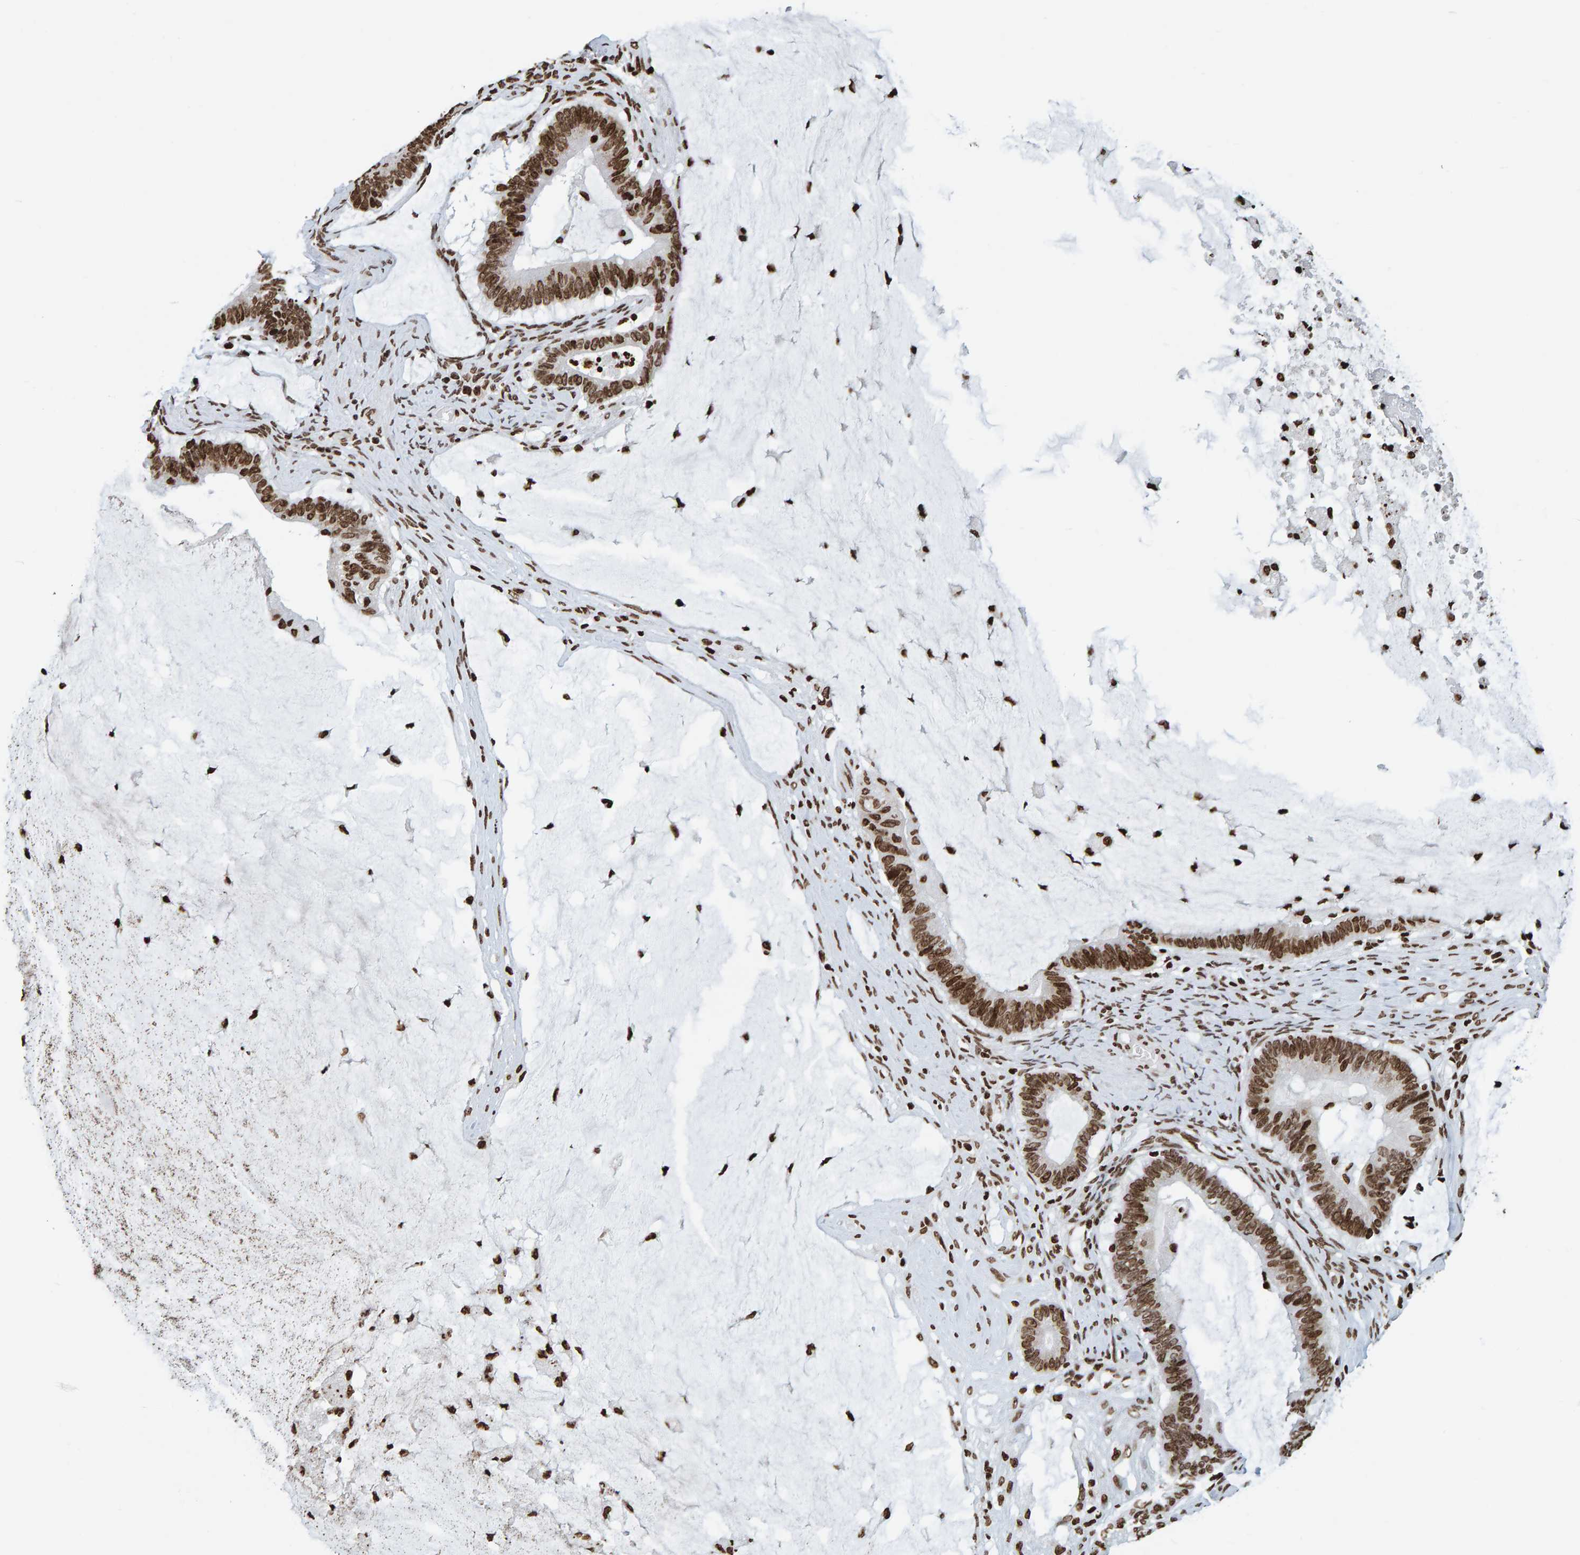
{"staining": {"intensity": "moderate", "quantity": ">75%", "location": "nuclear"}, "tissue": "ovarian cancer", "cell_type": "Tumor cells", "image_type": "cancer", "snomed": [{"axis": "morphology", "description": "Cystadenocarcinoma, mucinous, NOS"}, {"axis": "topography", "description": "Ovary"}], "caption": "Immunohistochemical staining of human ovarian cancer reveals moderate nuclear protein staining in approximately >75% of tumor cells.", "gene": "BRF2", "patient": {"sex": "female", "age": 61}}